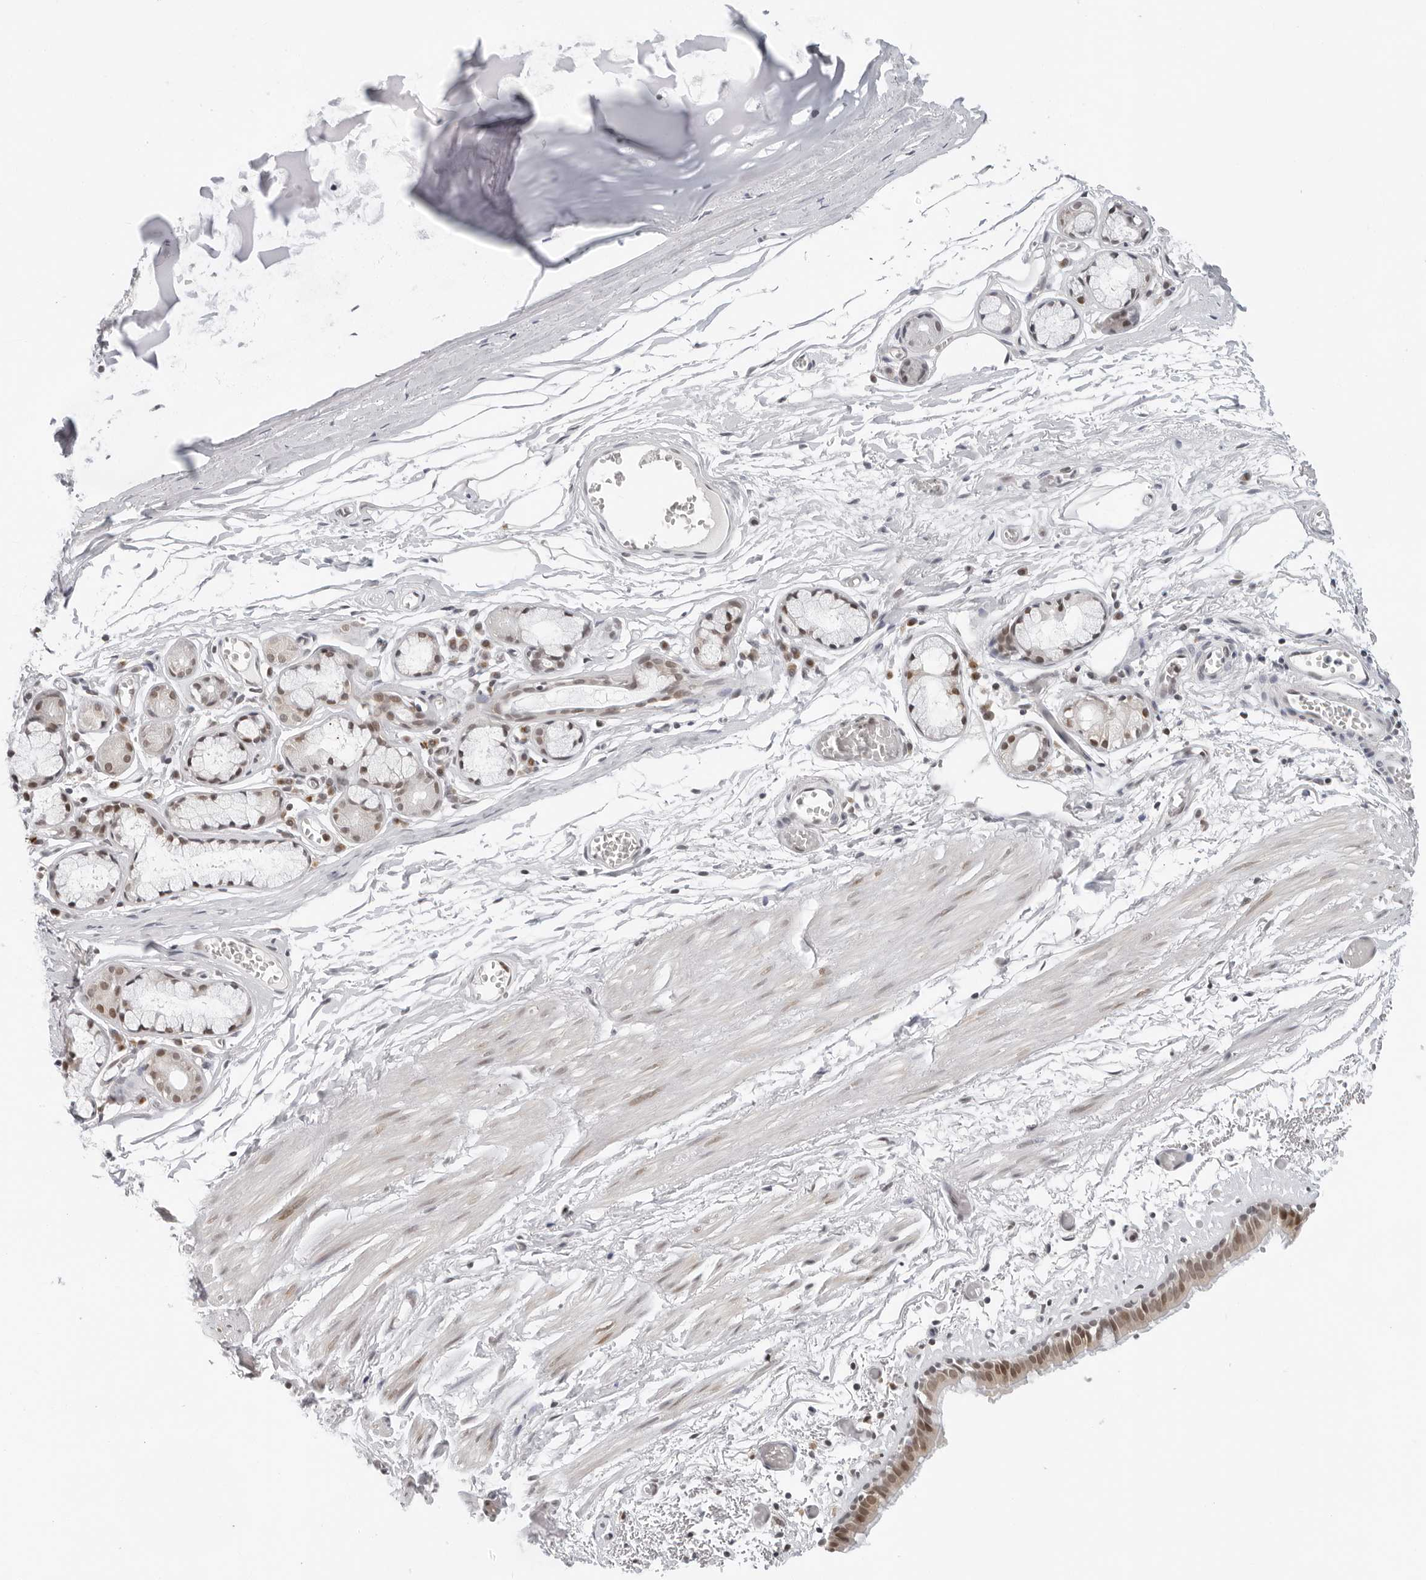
{"staining": {"intensity": "weak", "quantity": "25%-75%", "location": "nuclear"}, "tissue": "bronchus", "cell_type": "Respiratory epithelial cells", "image_type": "normal", "snomed": [{"axis": "morphology", "description": "Normal tissue, NOS"}, {"axis": "topography", "description": "Bronchus"}, {"axis": "topography", "description": "Lung"}], "caption": "Protein staining displays weak nuclear positivity in about 25%-75% of respiratory epithelial cells in normal bronchus.", "gene": "TOX4", "patient": {"sex": "male", "age": 56}}